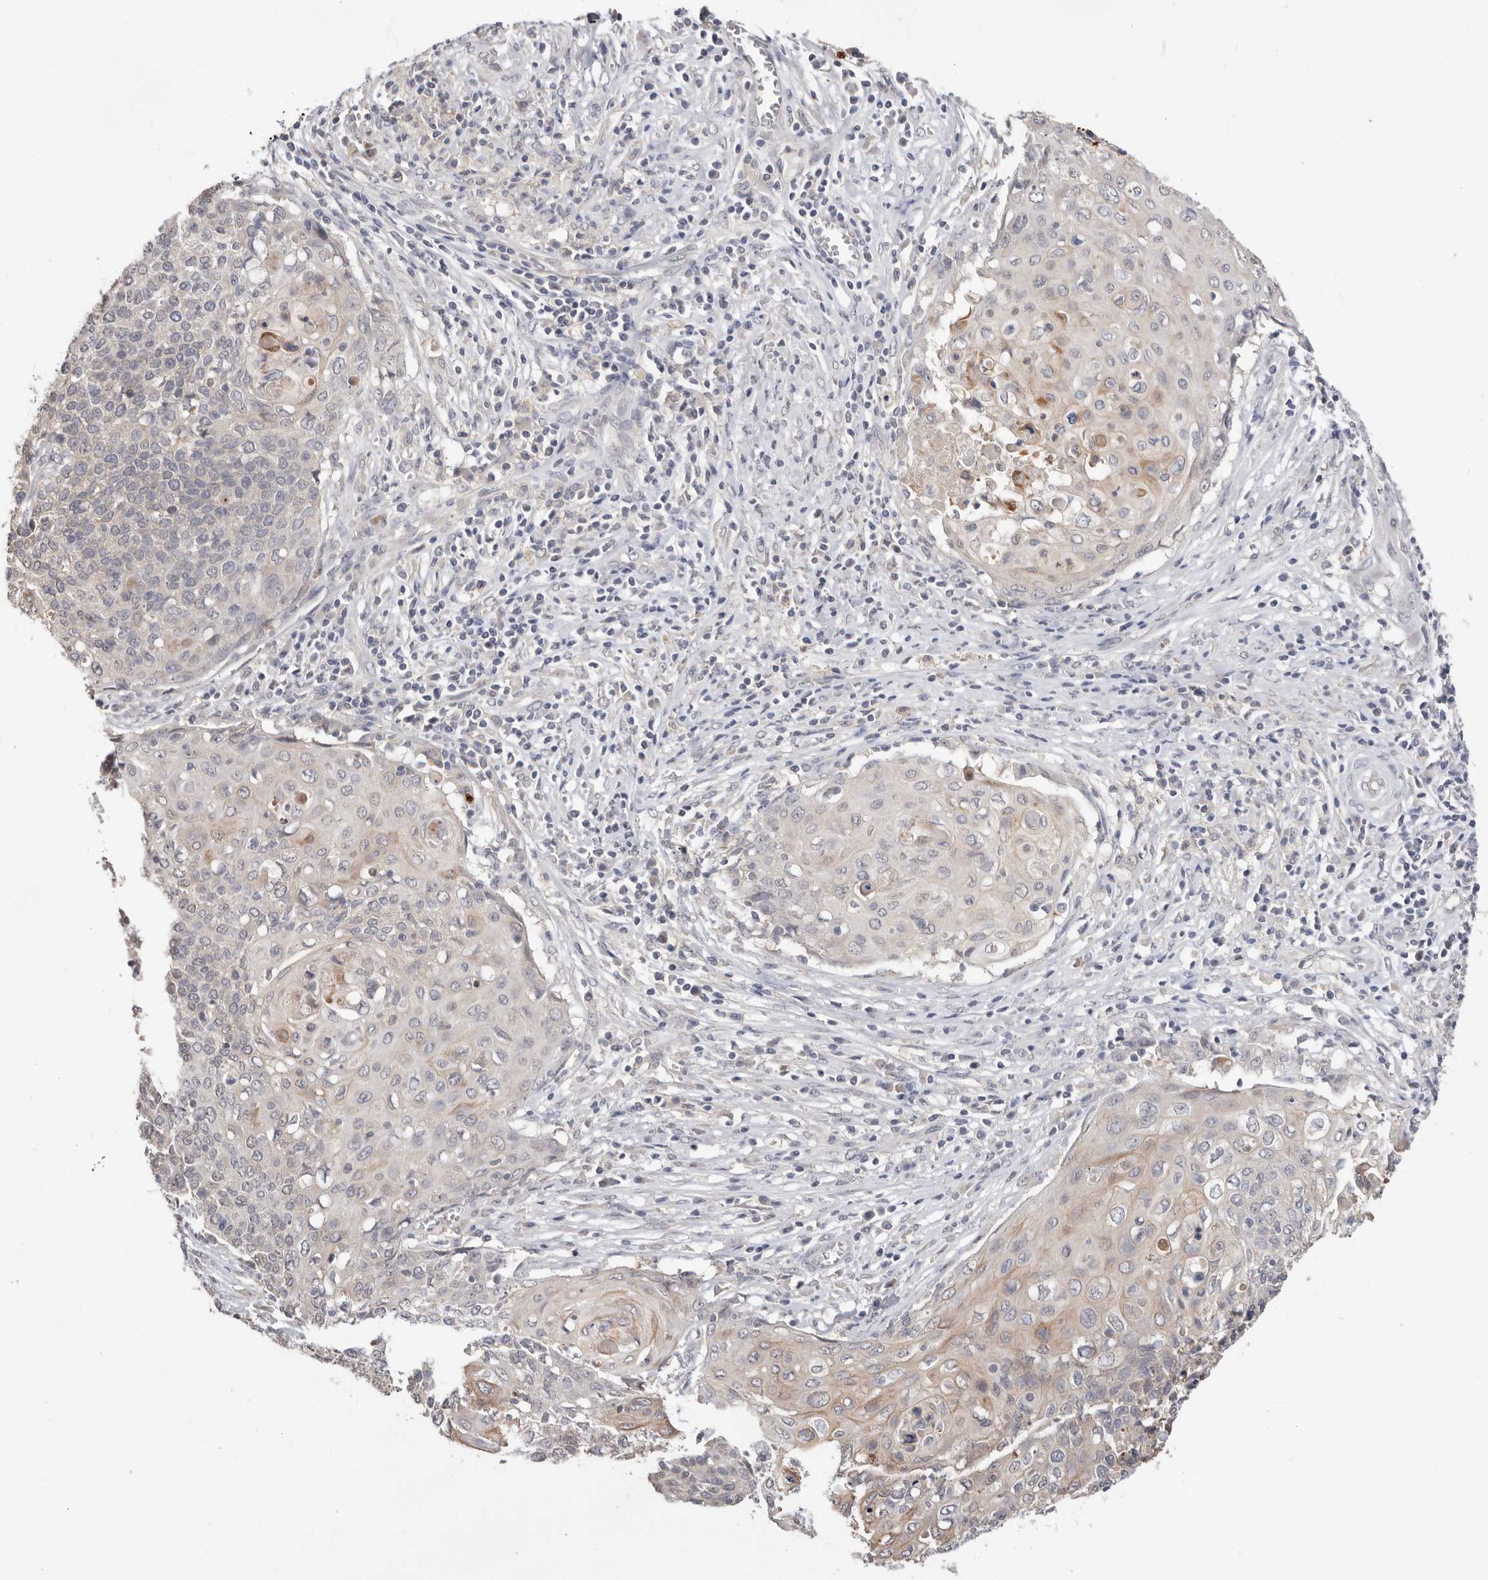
{"staining": {"intensity": "weak", "quantity": "<25%", "location": "cytoplasmic/membranous"}, "tissue": "cervical cancer", "cell_type": "Tumor cells", "image_type": "cancer", "snomed": [{"axis": "morphology", "description": "Squamous cell carcinoma, NOS"}, {"axis": "topography", "description": "Cervix"}], "caption": "IHC histopathology image of human cervical squamous cell carcinoma stained for a protein (brown), which reveals no expression in tumor cells.", "gene": "DOP1A", "patient": {"sex": "female", "age": 39}}